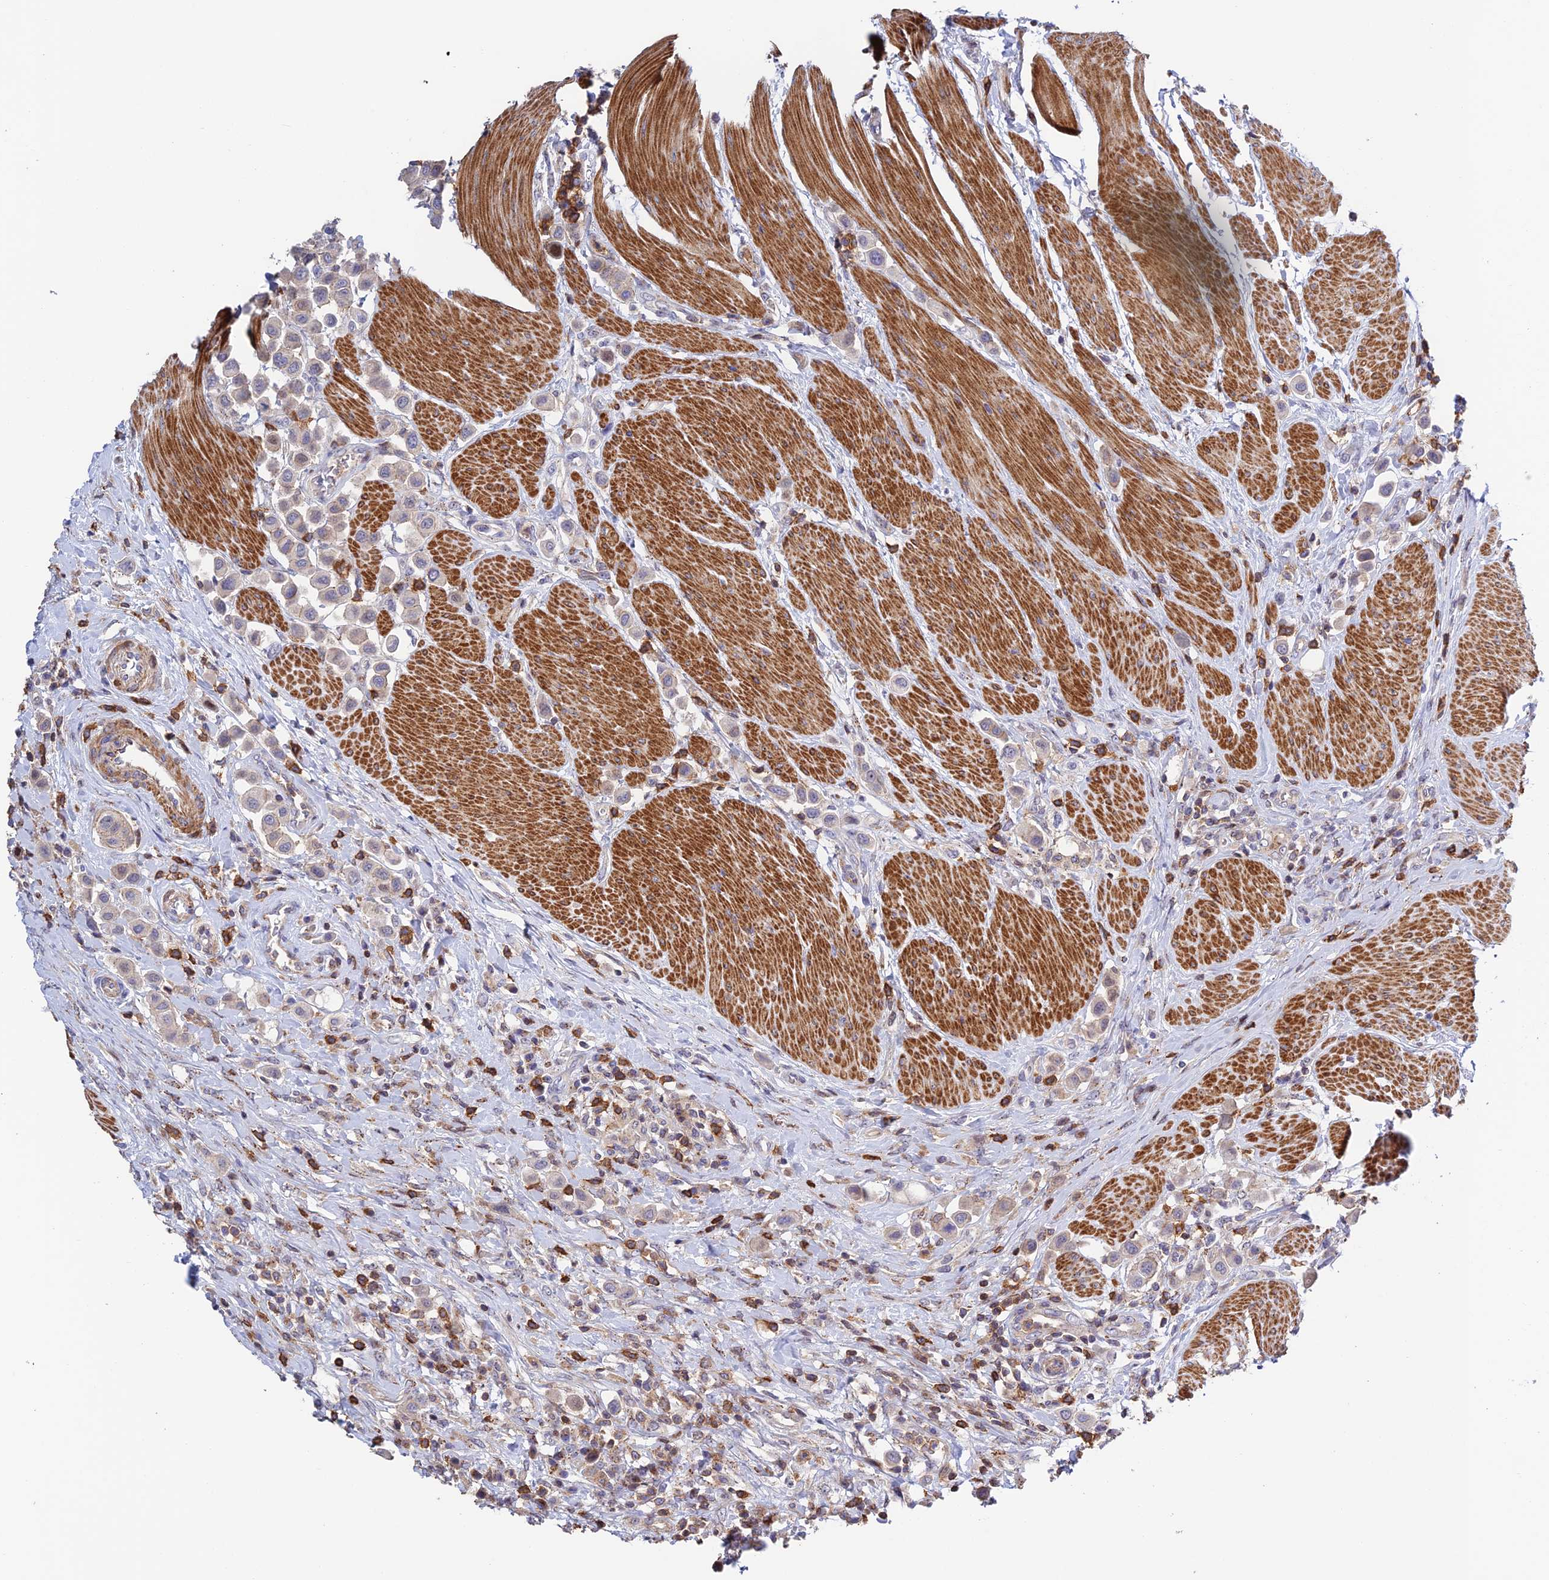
{"staining": {"intensity": "negative", "quantity": "none", "location": "none"}, "tissue": "urothelial cancer", "cell_type": "Tumor cells", "image_type": "cancer", "snomed": [{"axis": "morphology", "description": "Urothelial carcinoma, High grade"}, {"axis": "topography", "description": "Urinary bladder"}], "caption": "DAB (3,3'-diaminobenzidine) immunohistochemical staining of human urothelial cancer shows no significant positivity in tumor cells. (DAB immunohistochemistry (IHC) visualized using brightfield microscopy, high magnification).", "gene": "PRIM1", "patient": {"sex": "male", "age": 50}}